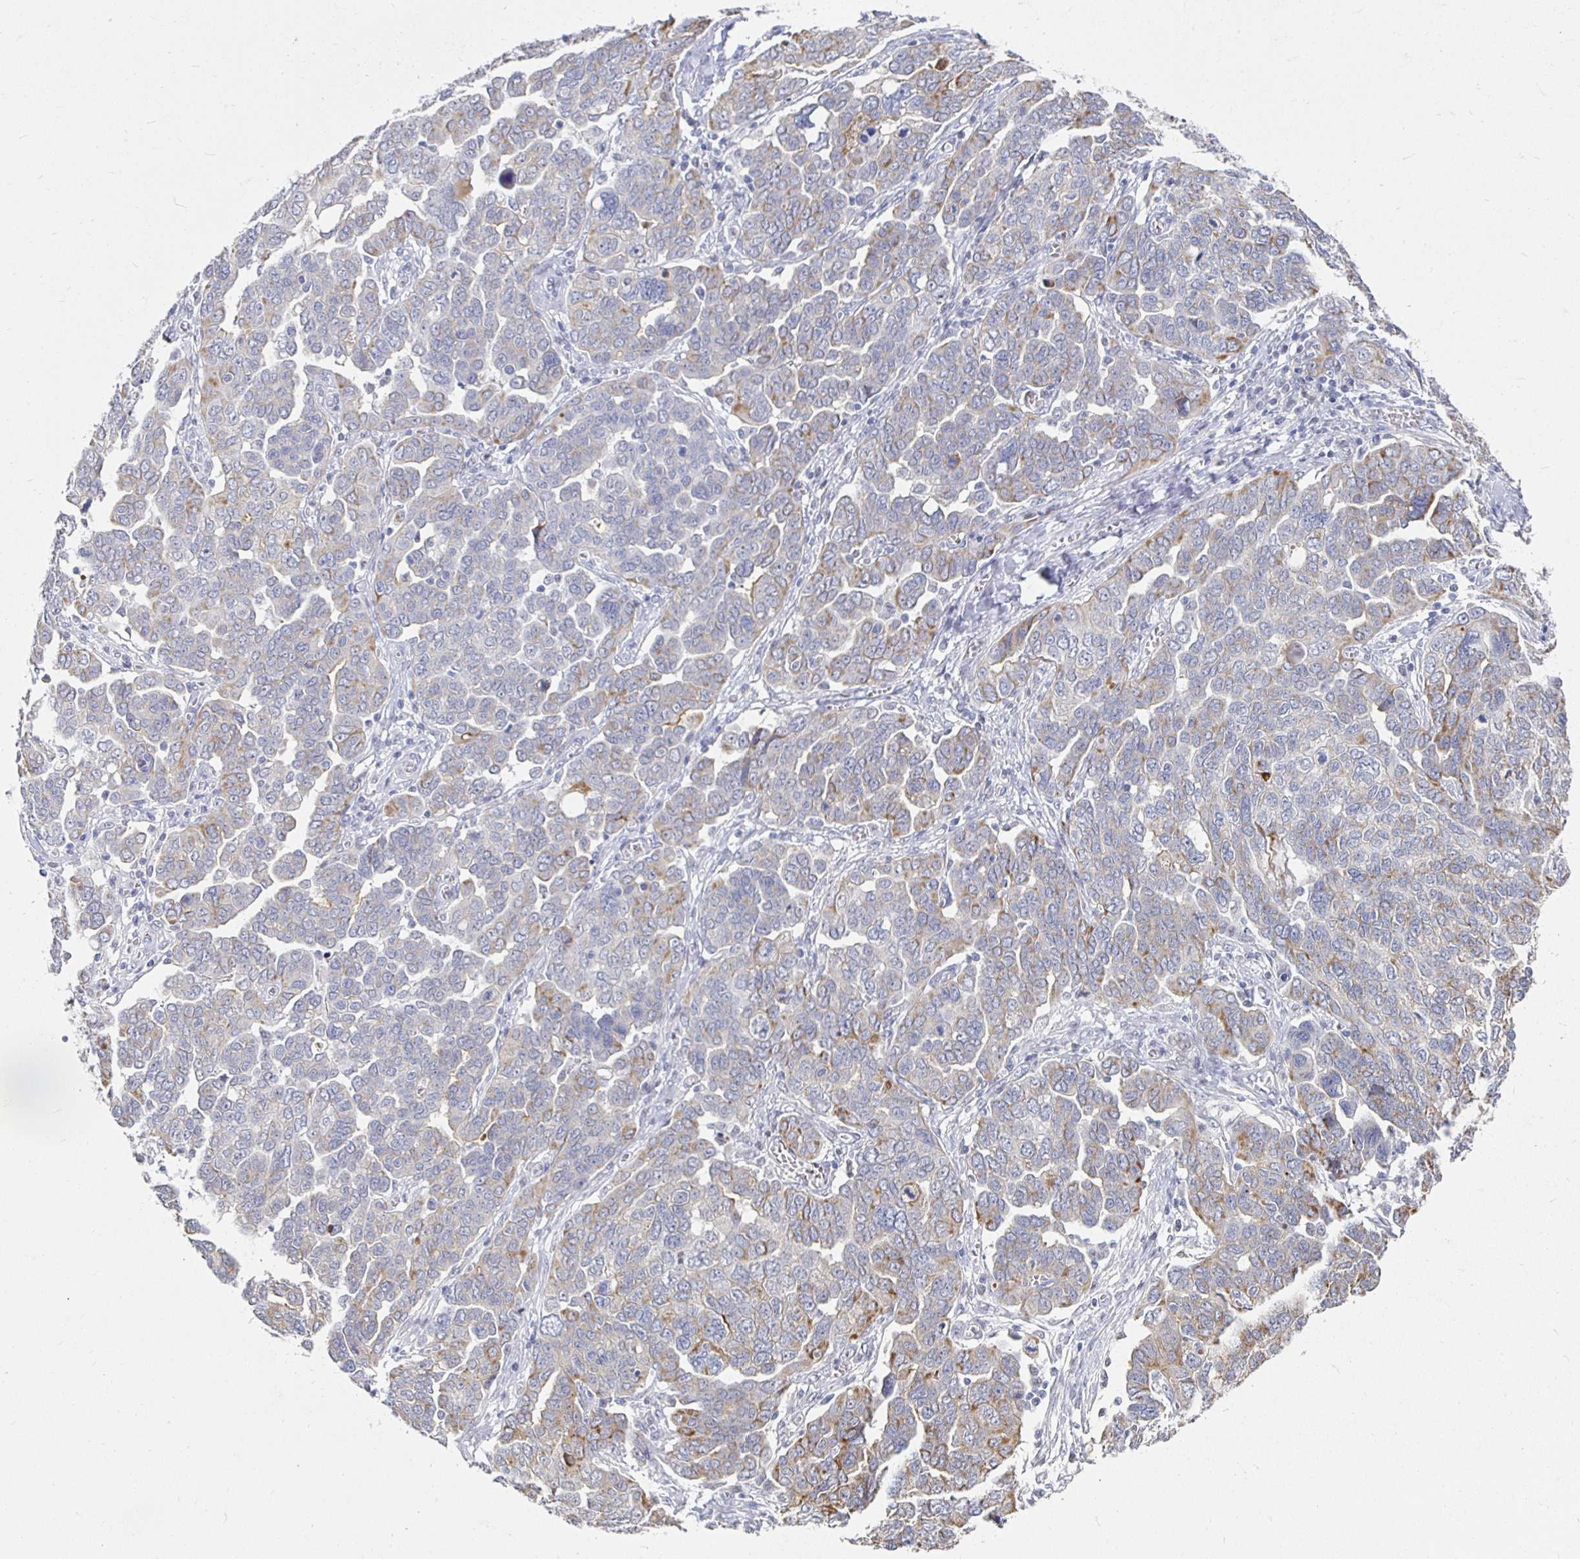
{"staining": {"intensity": "moderate", "quantity": "<25%", "location": "cytoplasmic/membranous"}, "tissue": "ovarian cancer", "cell_type": "Tumor cells", "image_type": "cancer", "snomed": [{"axis": "morphology", "description": "Cystadenocarcinoma, serous, NOS"}, {"axis": "topography", "description": "Ovary"}], "caption": "Ovarian cancer stained with immunohistochemistry (IHC) reveals moderate cytoplasmic/membranous expression in about <25% of tumor cells.", "gene": "NOCT", "patient": {"sex": "female", "age": 59}}